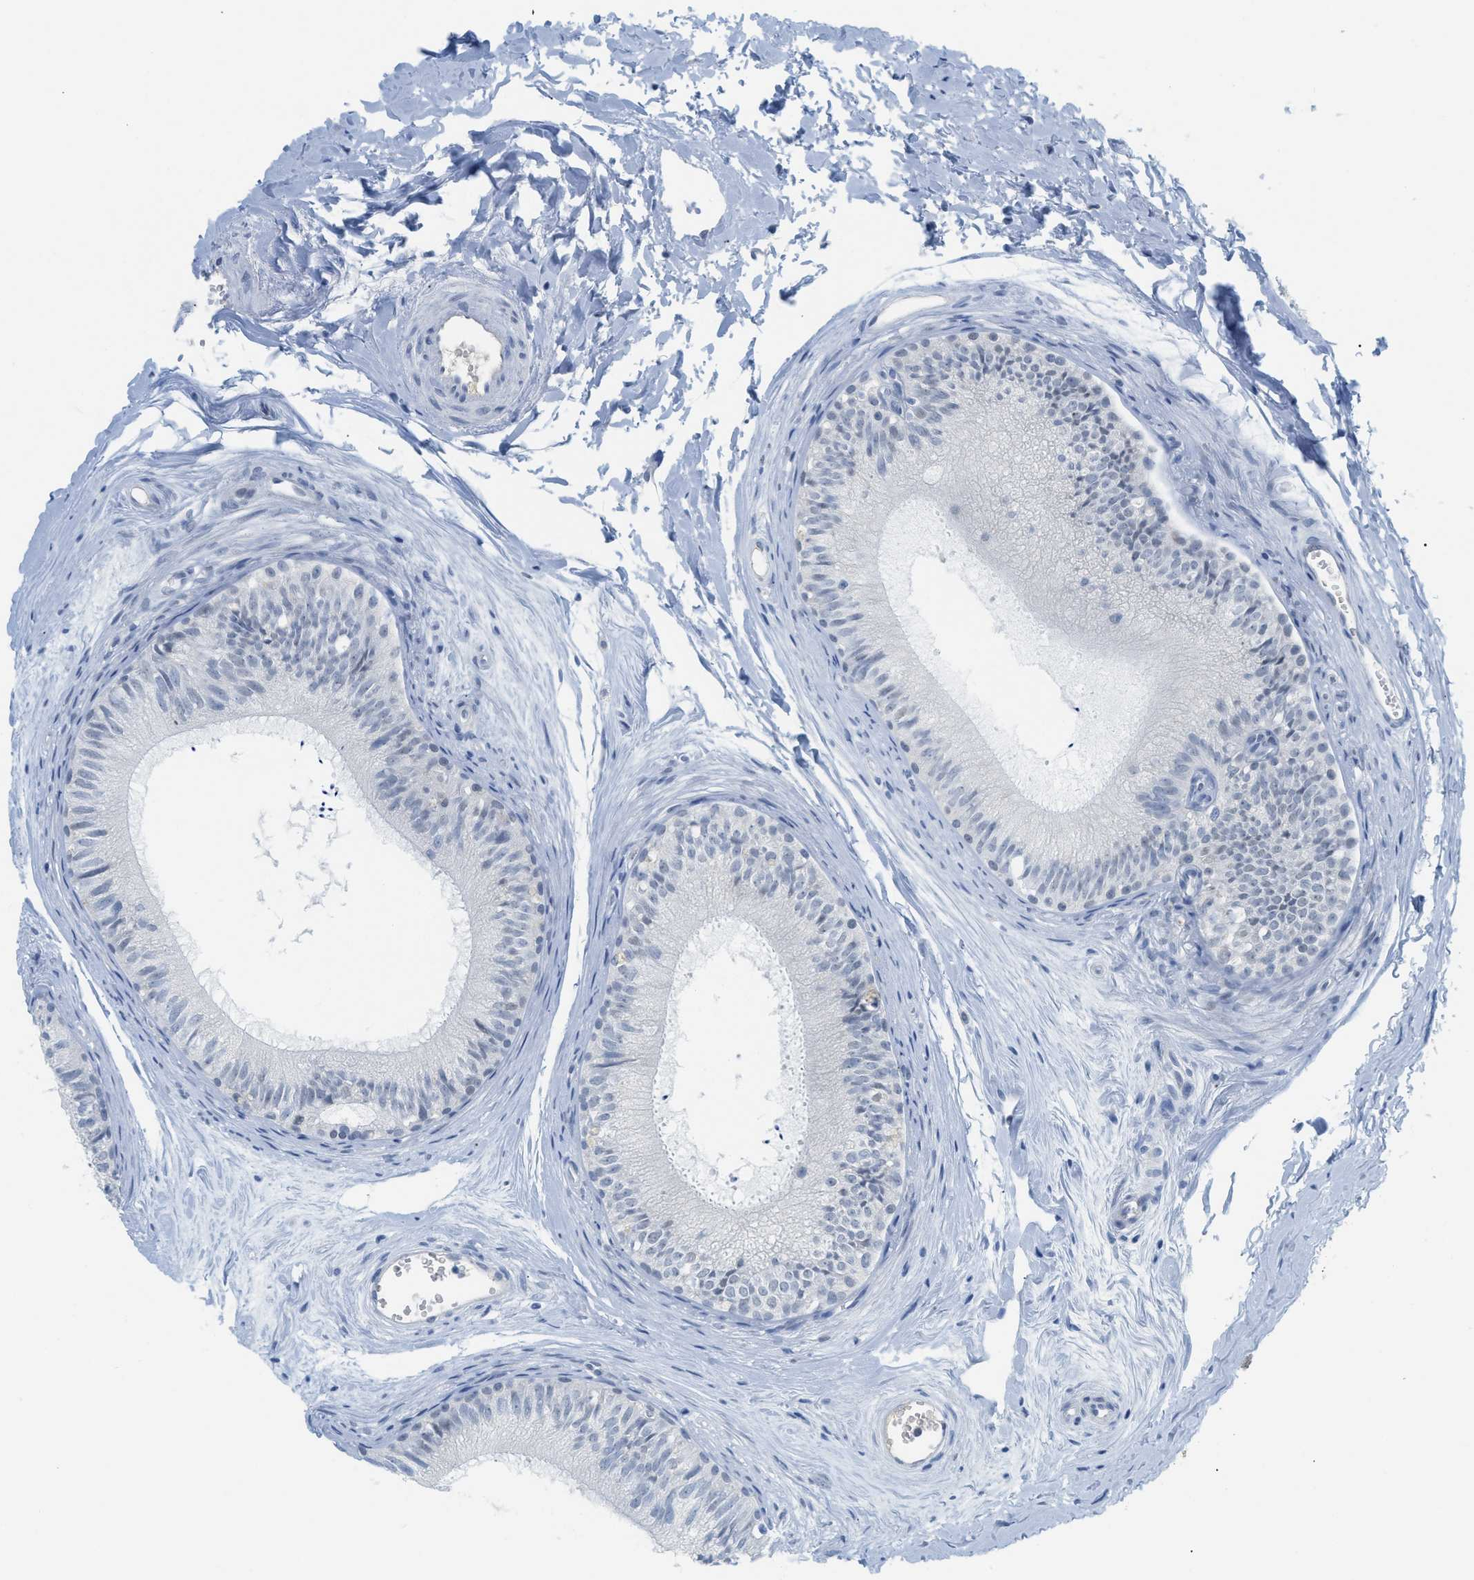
{"staining": {"intensity": "negative", "quantity": "none", "location": "none"}, "tissue": "epididymis", "cell_type": "Glandular cells", "image_type": "normal", "snomed": [{"axis": "morphology", "description": "Normal tissue, NOS"}, {"axis": "topography", "description": "Epididymis"}], "caption": "This is an immunohistochemistry micrograph of normal epididymis. There is no expression in glandular cells.", "gene": "HSF2", "patient": {"sex": "male", "age": 56}}